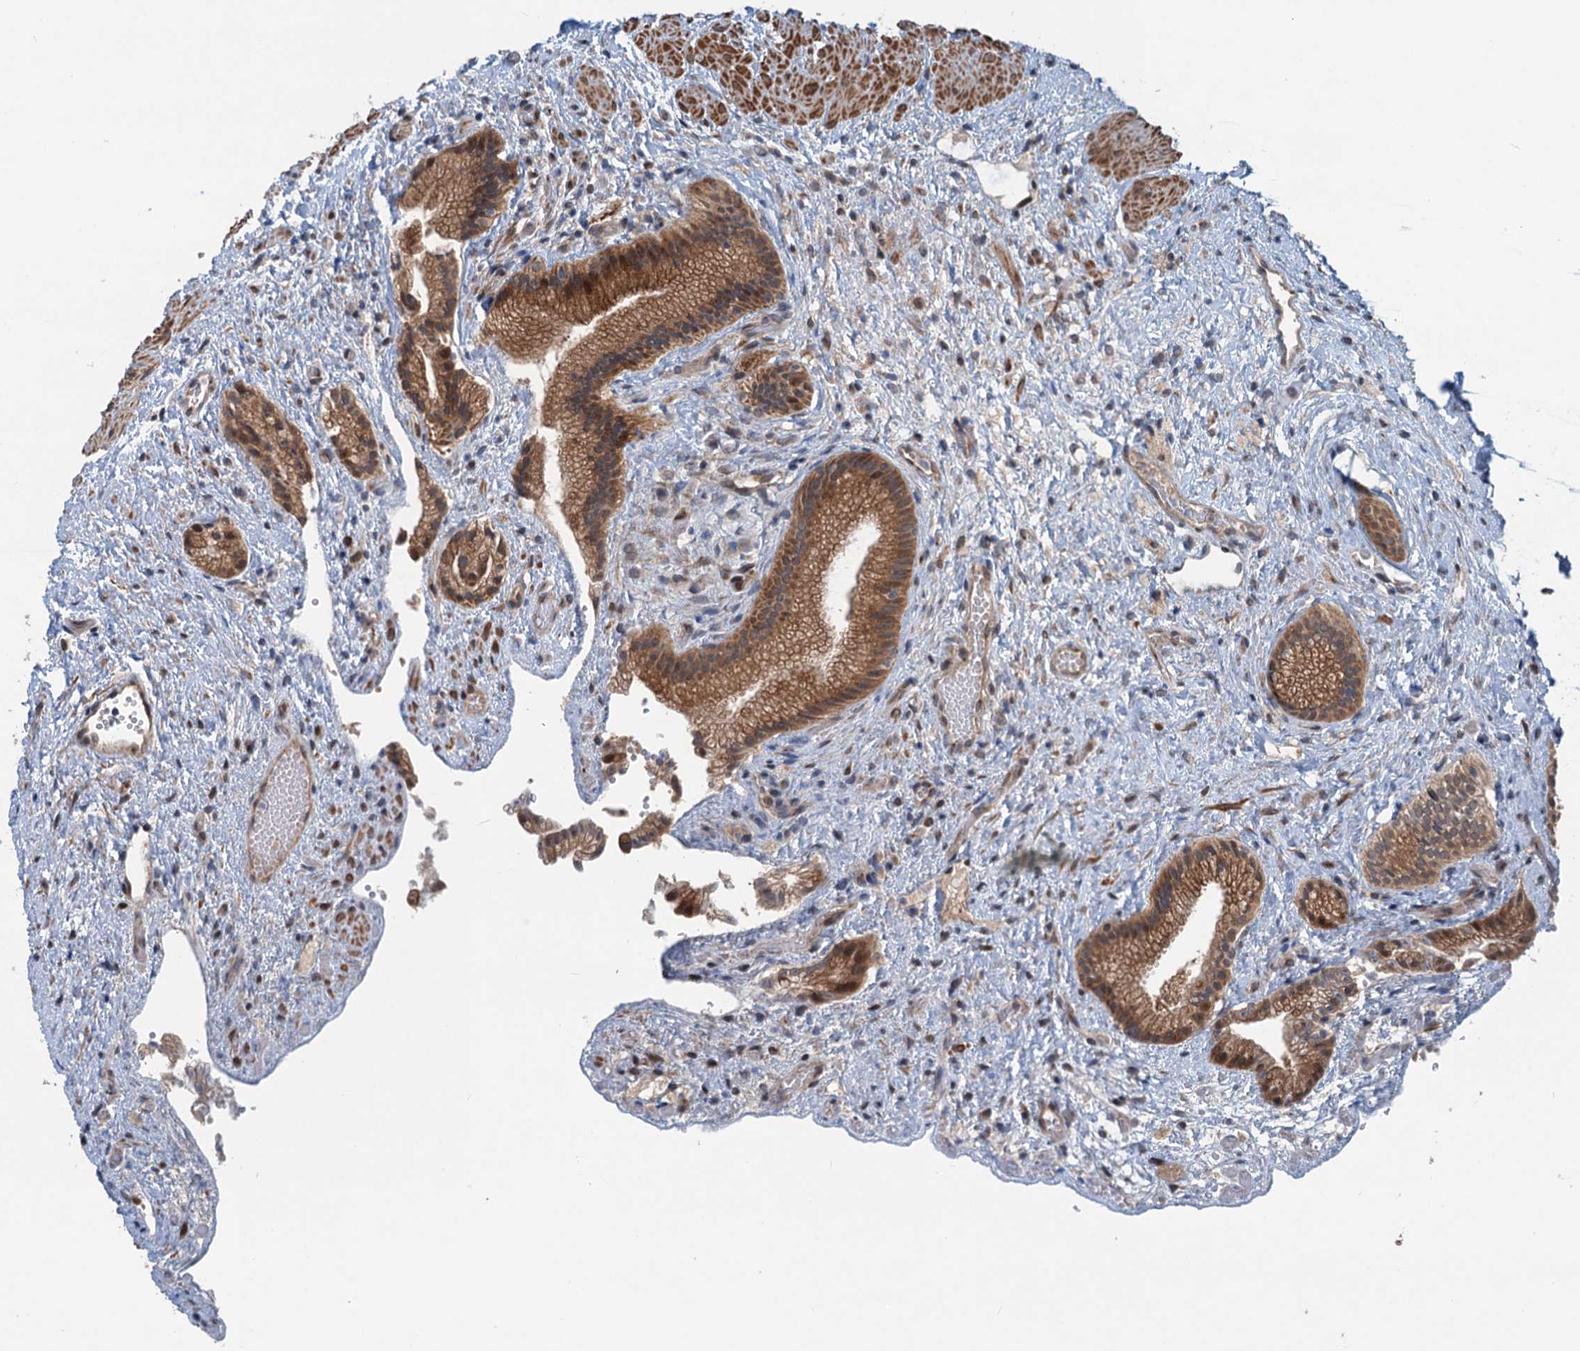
{"staining": {"intensity": "strong", "quantity": ">75%", "location": "cytoplasmic/membranous"}, "tissue": "gallbladder", "cell_type": "Glandular cells", "image_type": "normal", "snomed": [{"axis": "morphology", "description": "Normal tissue, NOS"}, {"axis": "morphology", "description": "Inflammation, NOS"}, {"axis": "topography", "description": "Gallbladder"}], "caption": "IHC histopathology image of benign gallbladder: human gallbladder stained using immunohistochemistry (IHC) reveals high levels of strong protein expression localized specifically in the cytoplasmic/membranous of glandular cells, appearing as a cytoplasmic/membranous brown color.", "gene": "DYNC2I2", "patient": {"sex": "male", "age": 51}}